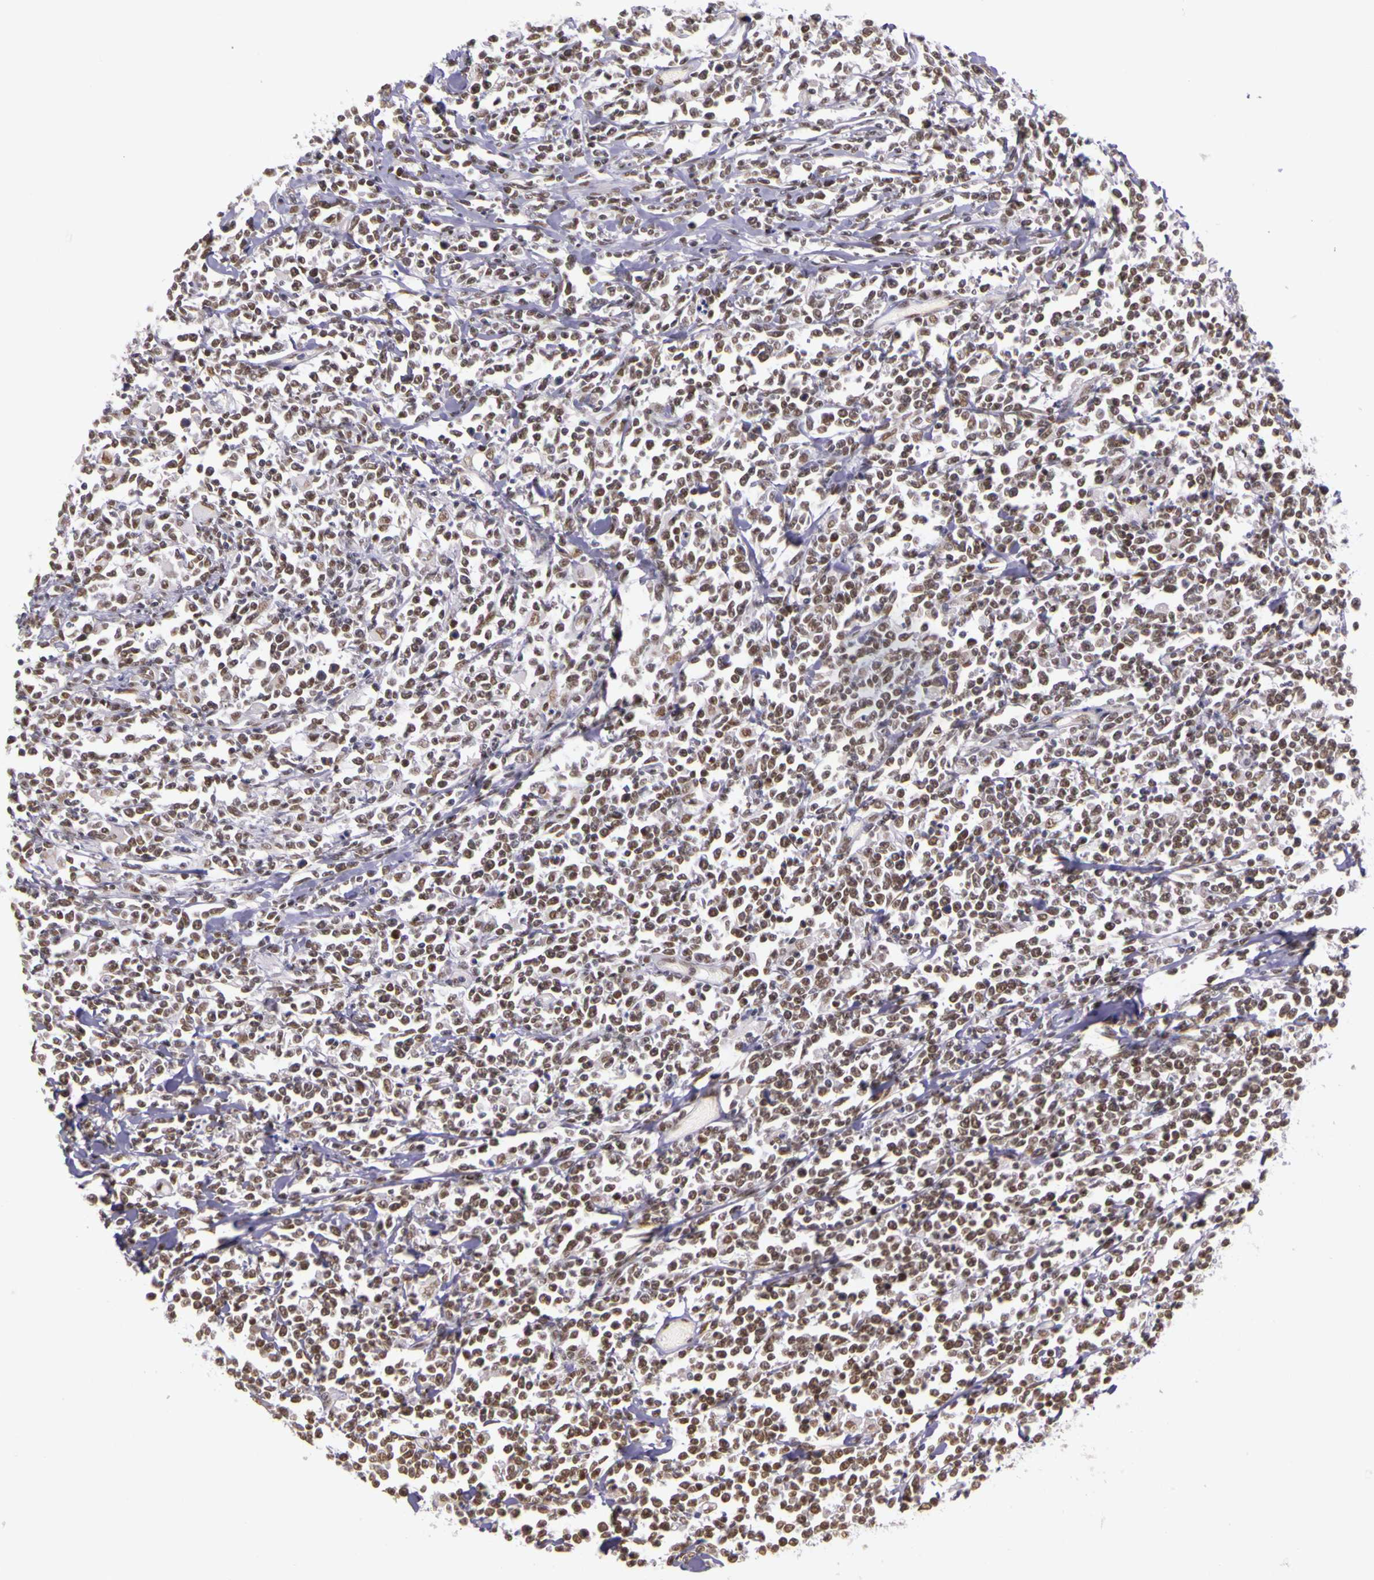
{"staining": {"intensity": "moderate", "quantity": ">75%", "location": "nuclear"}, "tissue": "lymphoma", "cell_type": "Tumor cells", "image_type": "cancer", "snomed": [{"axis": "morphology", "description": "Malignant lymphoma, non-Hodgkin's type, High grade"}, {"axis": "topography", "description": "Colon"}], "caption": "Lymphoma stained with IHC reveals moderate nuclear expression in approximately >75% of tumor cells.", "gene": "WDR13", "patient": {"sex": "male", "age": 82}}